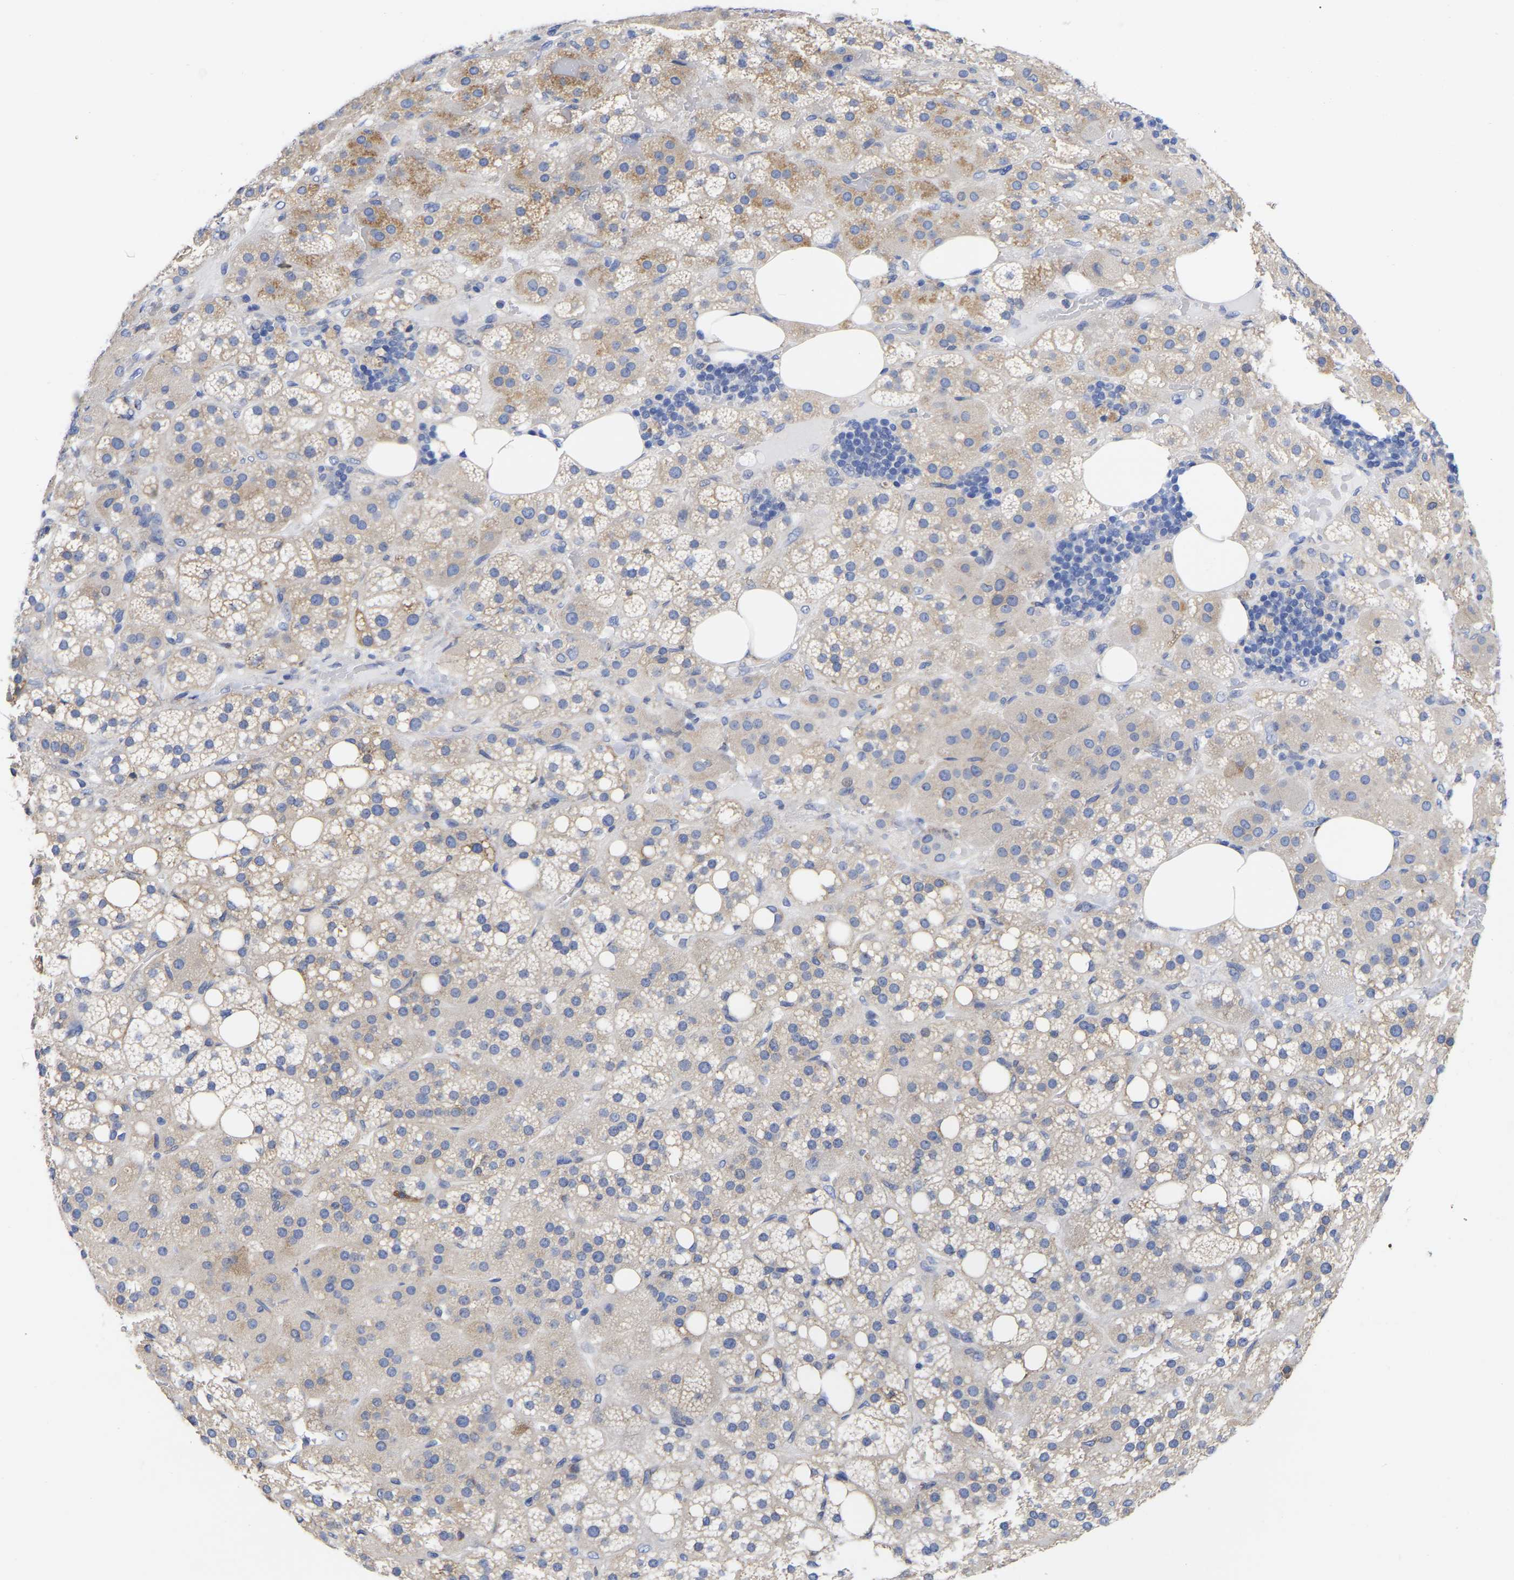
{"staining": {"intensity": "weak", "quantity": ">75%", "location": "cytoplasmic/membranous"}, "tissue": "adrenal gland", "cell_type": "Glandular cells", "image_type": "normal", "snomed": [{"axis": "morphology", "description": "Normal tissue, NOS"}, {"axis": "topography", "description": "Adrenal gland"}], "caption": "Protein staining reveals weak cytoplasmic/membranous expression in approximately >75% of glandular cells in normal adrenal gland. The protein of interest is shown in brown color, while the nuclei are stained blue.", "gene": "CFAP298", "patient": {"sex": "female", "age": 59}}